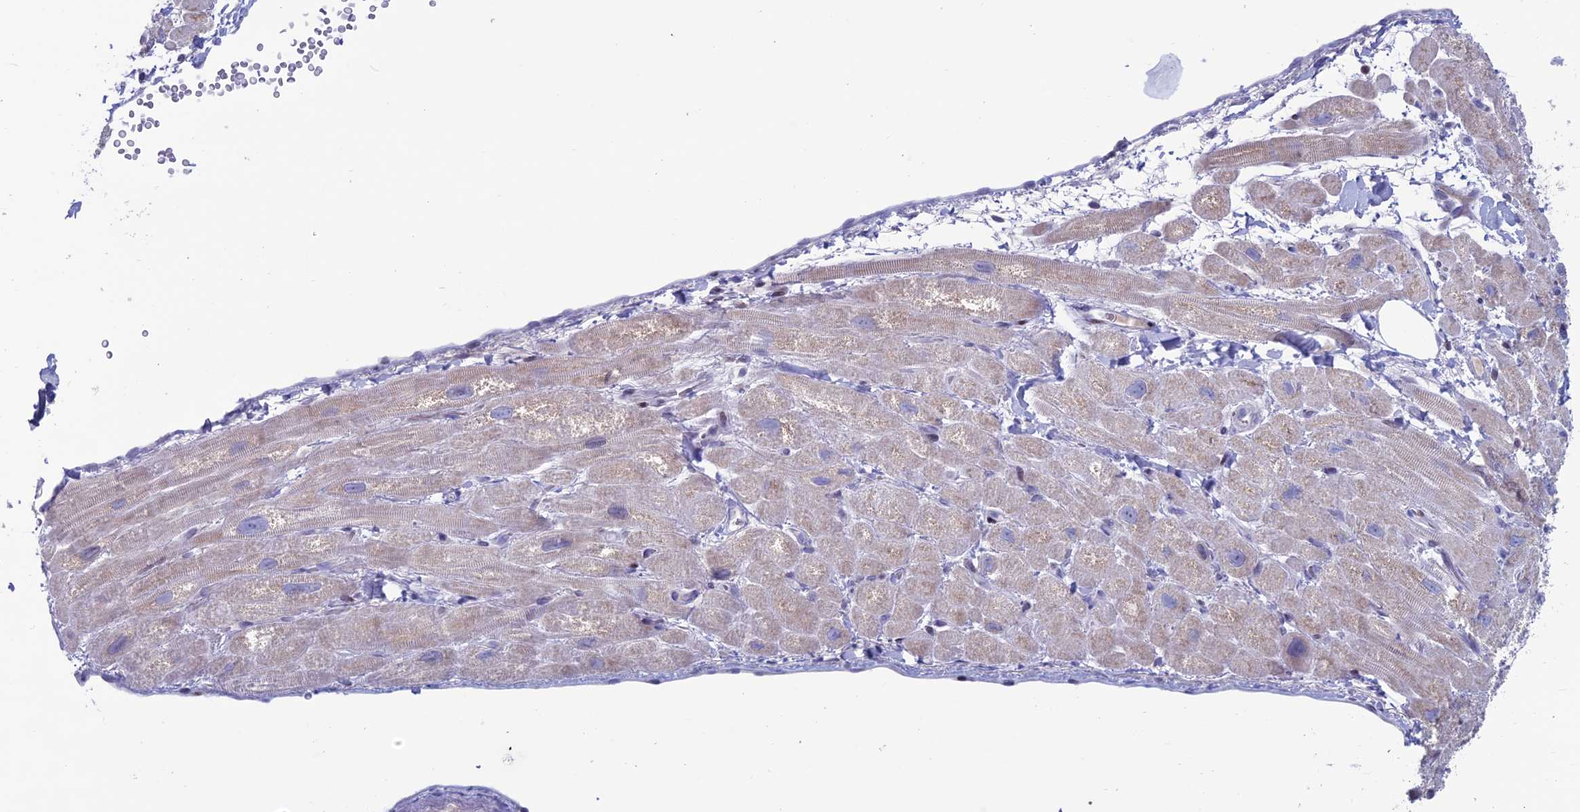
{"staining": {"intensity": "weak", "quantity": "<25%", "location": "cytoplasmic/membranous"}, "tissue": "heart muscle", "cell_type": "Cardiomyocytes", "image_type": "normal", "snomed": [{"axis": "morphology", "description": "Normal tissue, NOS"}, {"axis": "topography", "description": "Heart"}], "caption": "IHC histopathology image of benign heart muscle: heart muscle stained with DAB shows no significant protein positivity in cardiomyocytes.", "gene": "CERS6", "patient": {"sex": "male", "age": 65}}